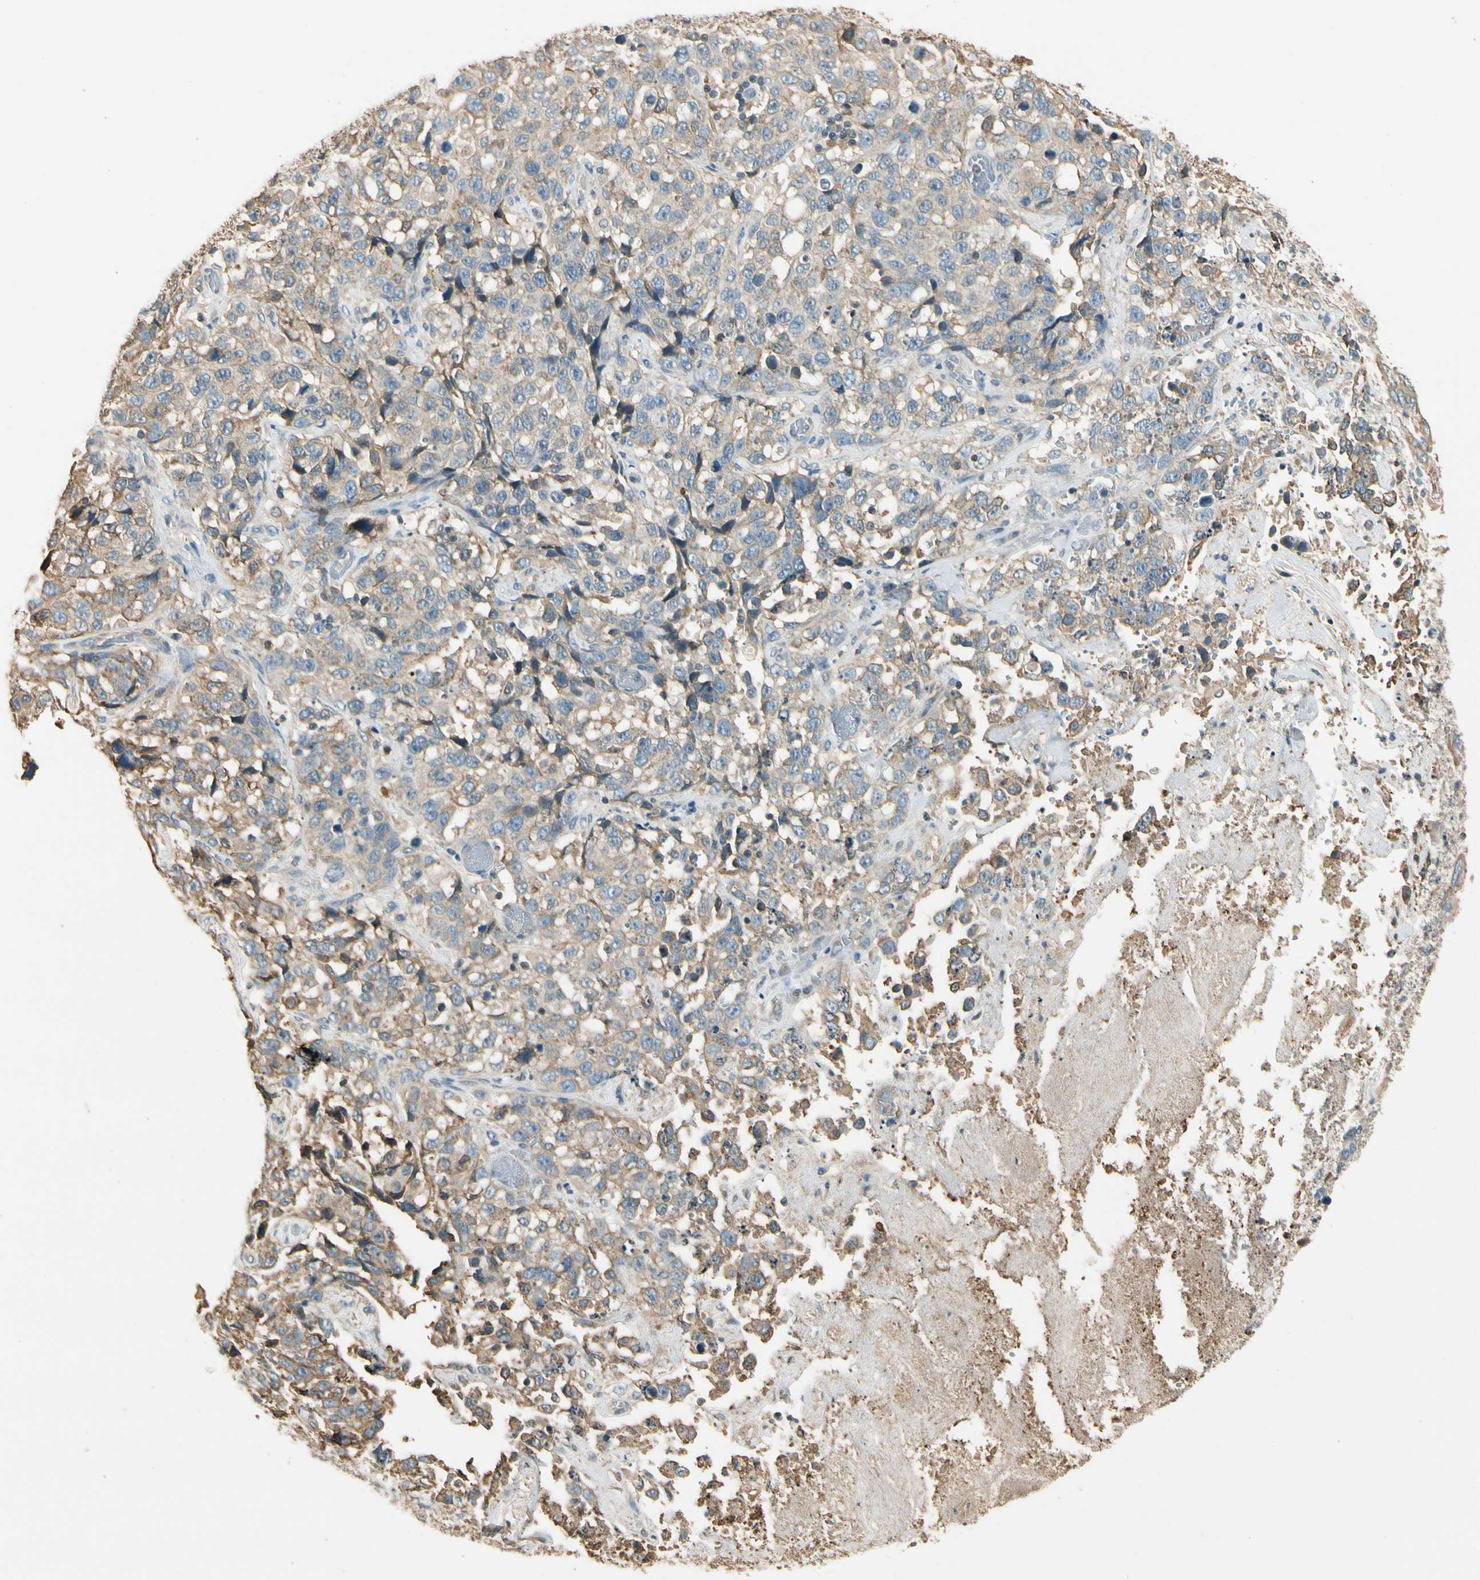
{"staining": {"intensity": "weak", "quantity": ">75%", "location": "cytoplasmic/membranous"}, "tissue": "stomach cancer", "cell_type": "Tumor cells", "image_type": "cancer", "snomed": [{"axis": "morphology", "description": "Normal tissue, NOS"}, {"axis": "morphology", "description": "Adenocarcinoma, NOS"}, {"axis": "topography", "description": "Stomach"}], "caption": "Brown immunohistochemical staining in stomach adenocarcinoma exhibits weak cytoplasmic/membranous expression in approximately >75% of tumor cells.", "gene": "PLXNA1", "patient": {"sex": "male", "age": 48}}